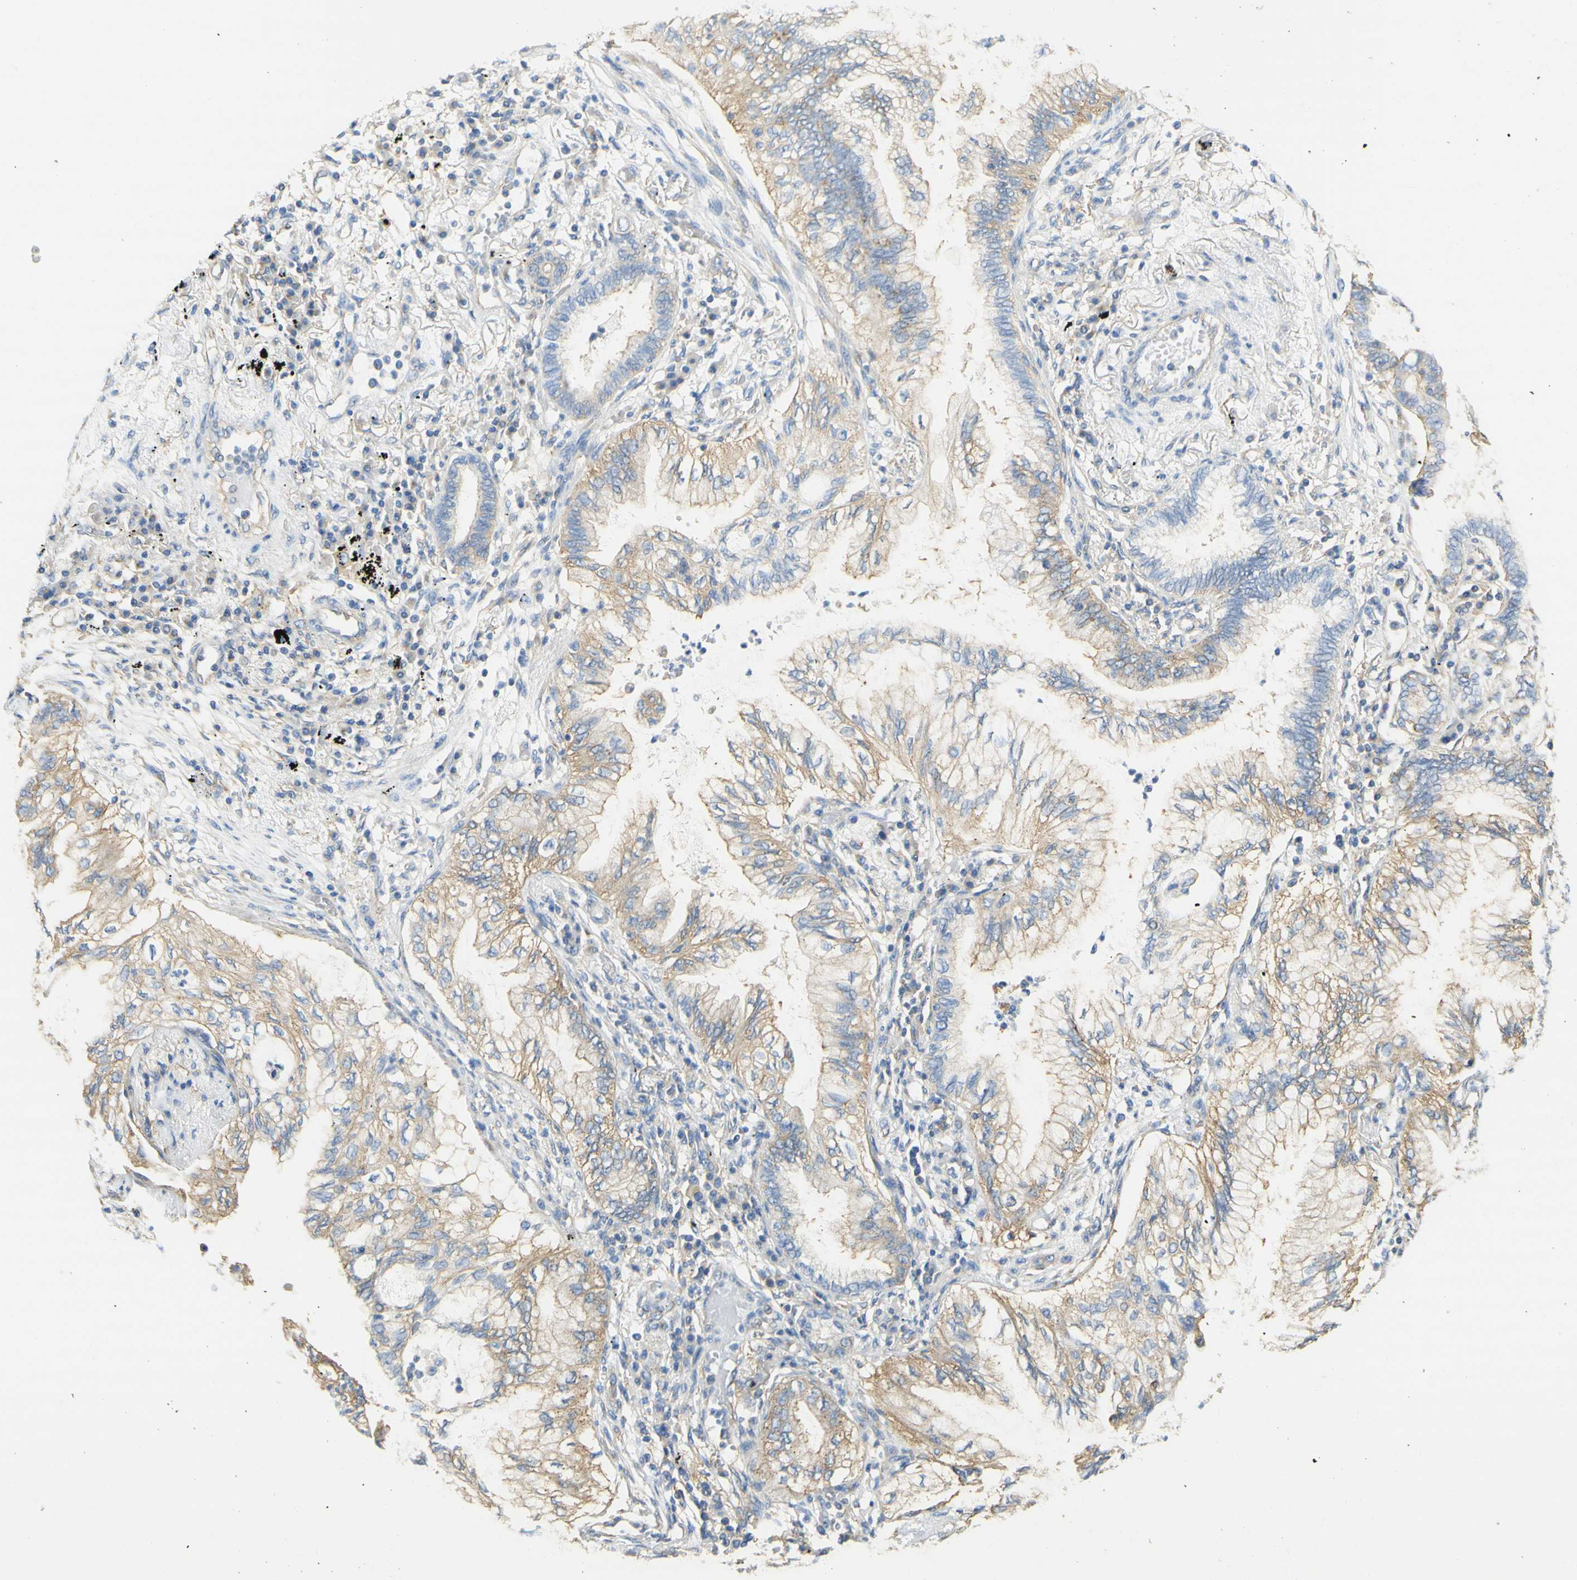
{"staining": {"intensity": "weak", "quantity": ">75%", "location": "cytoplasmic/membranous"}, "tissue": "lung cancer", "cell_type": "Tumor cells", "image_type": "cancer", "snomed": [{"axis": "morphology", "description": "Normal tissue, NOS"}, {"axis": "morphology", "description": "Adenocarcinoma, NOS"}, {"axis": "topography", "description": "Bronchus"}, {"axis": "topography", "description": "Lung"}], "caption": "Lung adenocarcinoma stained with a protein marker shows weak staining in tumor cells.", "gene": "CLTC", "patient": {"sex": "female", "age": 70}}